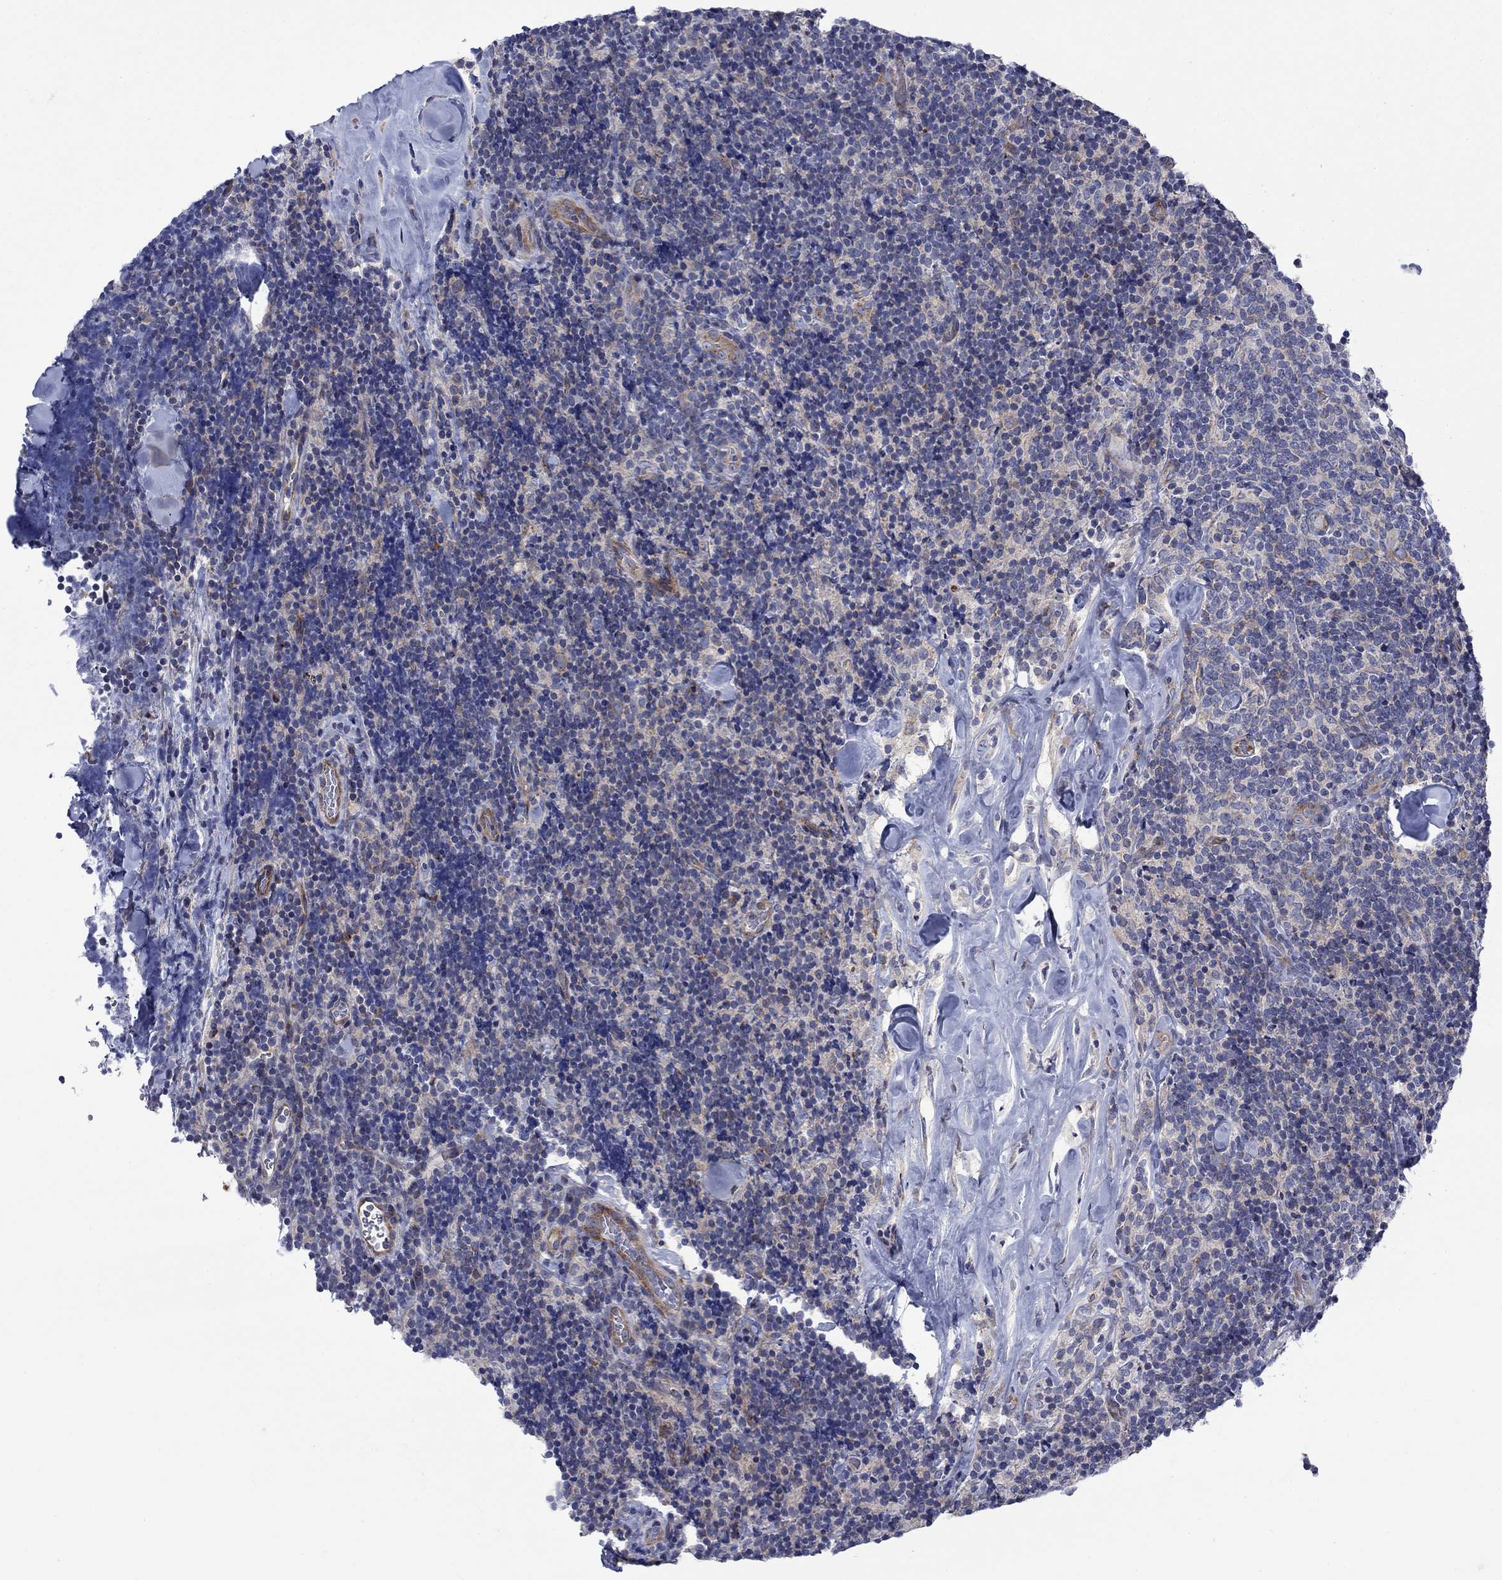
{"staining": {"intensity": "negative", "quantity": "none", "location": "none"}, "tissue": "lymphoma", "cell_type": "Tumor cells", "image_type": "cancer", "snomed": [{"axis": "morphology", "description": "Malignant lymphoma, non-Hodgkin's type, Low grade"}, {"axis": "topography", "description": "Lymph node"}], "caption": "The IHC image has no significant positivity in tumor cells of low-grade malignant lymphoma, non-Hodgkin's type tissue.", "gene": "FXR1", "patient": {"sex": "female", "age": 56}}